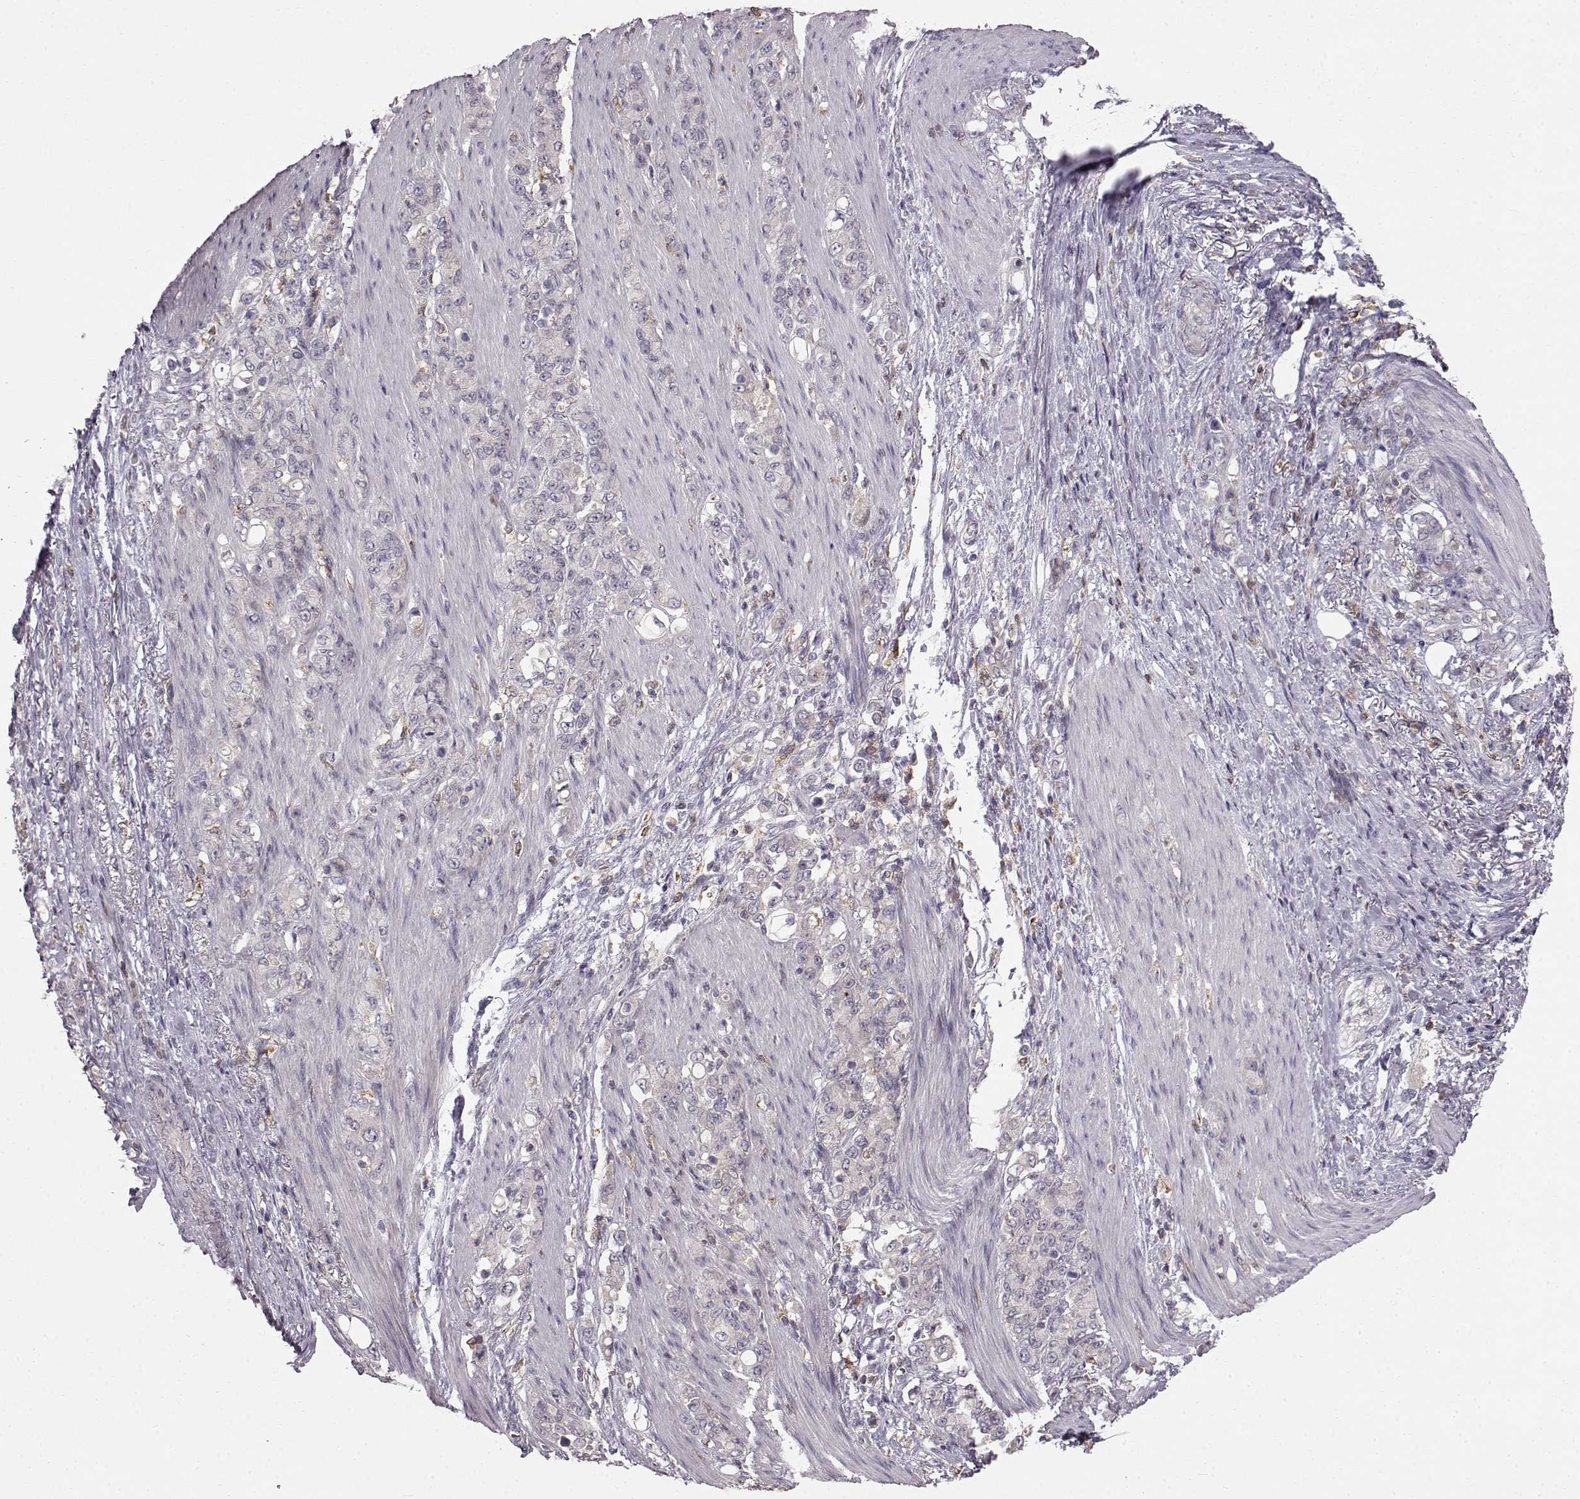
{"staining": {"intensity": "negative", "quantity": "none", "location": "none"}, "tissue": "stomach cancer", "cell_type": "Tumor cells", "image_type": "cancer", "snomed": [{"axis": "morphology", "description": "Adenocarcinoma, NOS"}, {"axis": "topography", "description": "Stomach"}], "caption": "Tumor cells are negative for brown protein staining in stomach adenocarcinoma.", "gene": "SPAG17", "patient": {"sex": "female", "age": 79}}